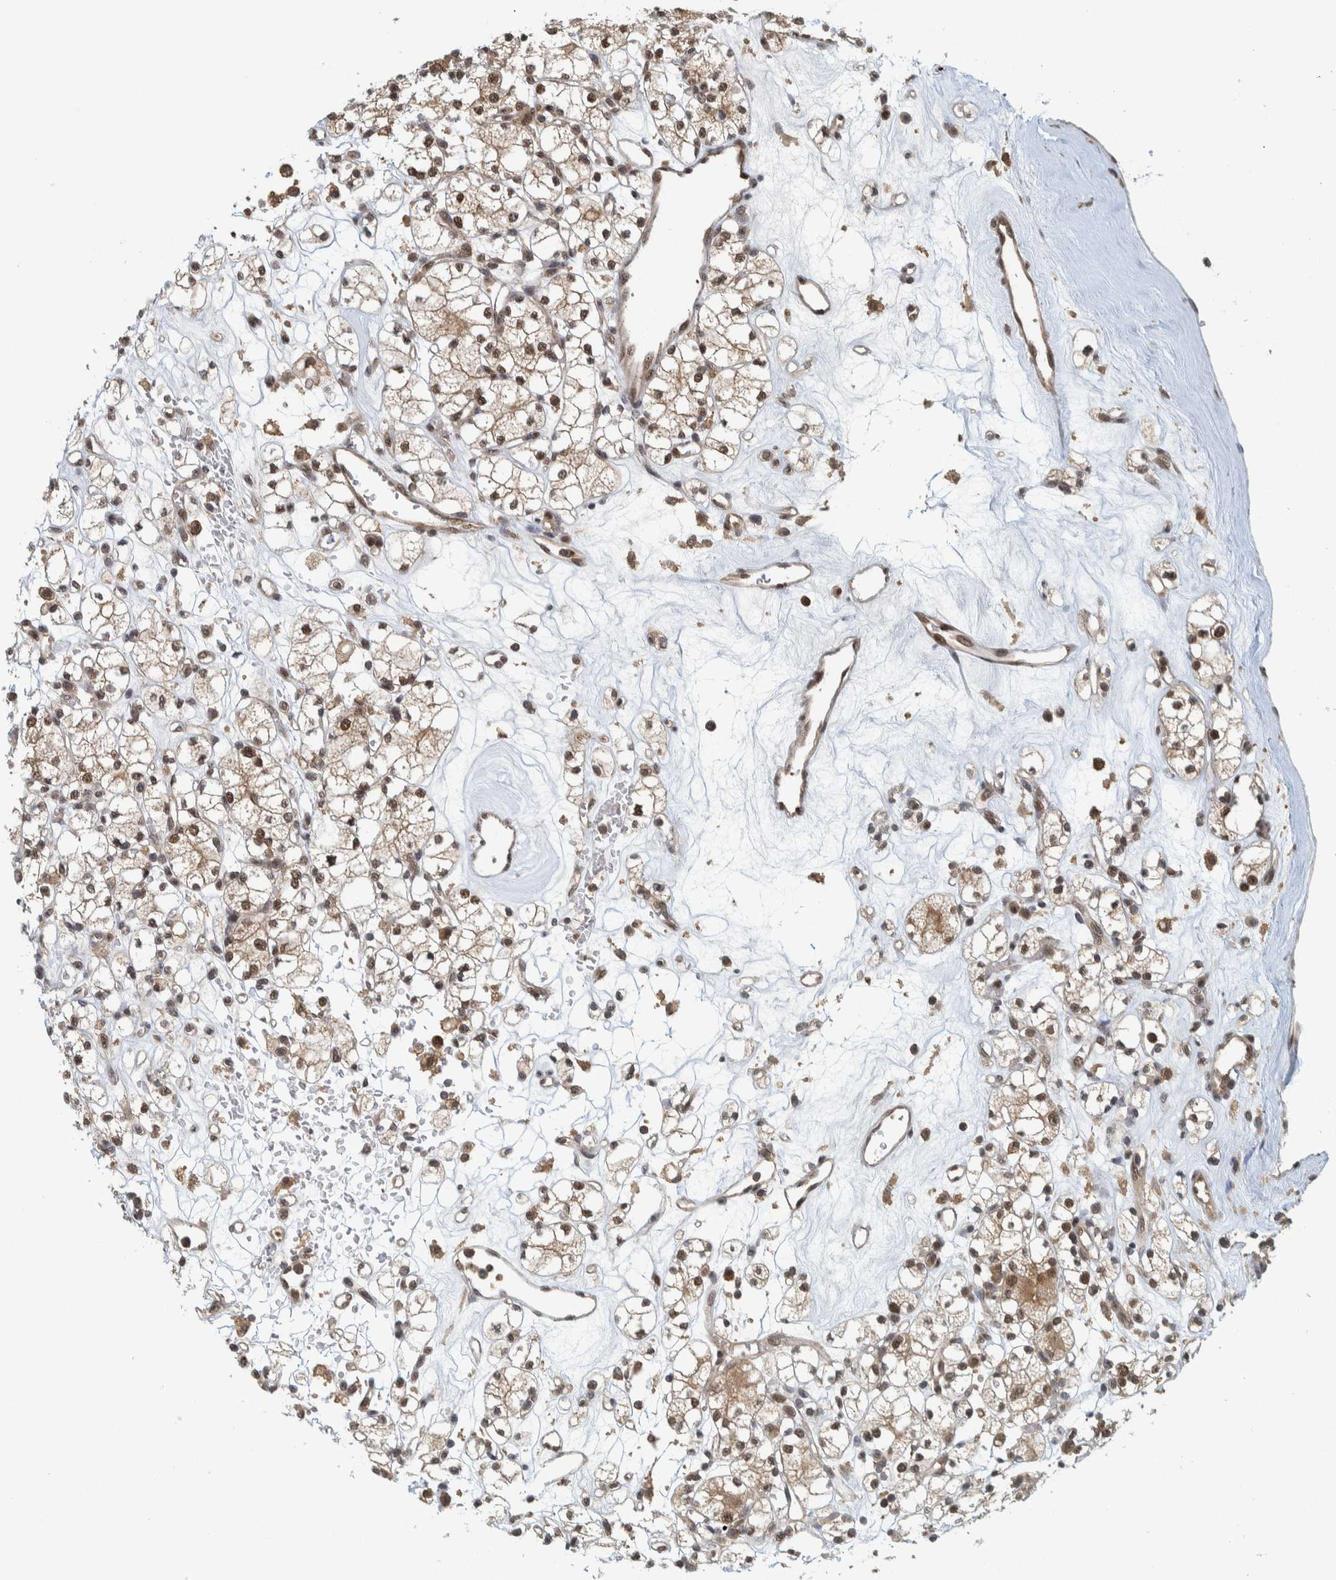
{"staining": {"intensity": "moderate", "quantity": "25%-75%", "location": "nuclear"}, "tissue": "renal cancer", "cell_type": "Tumor cells", "image_type": "cancer", "snomed": [{"axis": "morphology", "description": "Adenocarcinoma, NOS"}, {"axis": "topography", "description": "Kidney"}], "caption": "Protein analysis of renal cancer tissue reveals moderate nuclear staining in approximately 25%-75% of tumor cells.", "gene": "COPS3", "patient": {"sex": "male", "age": 77}}